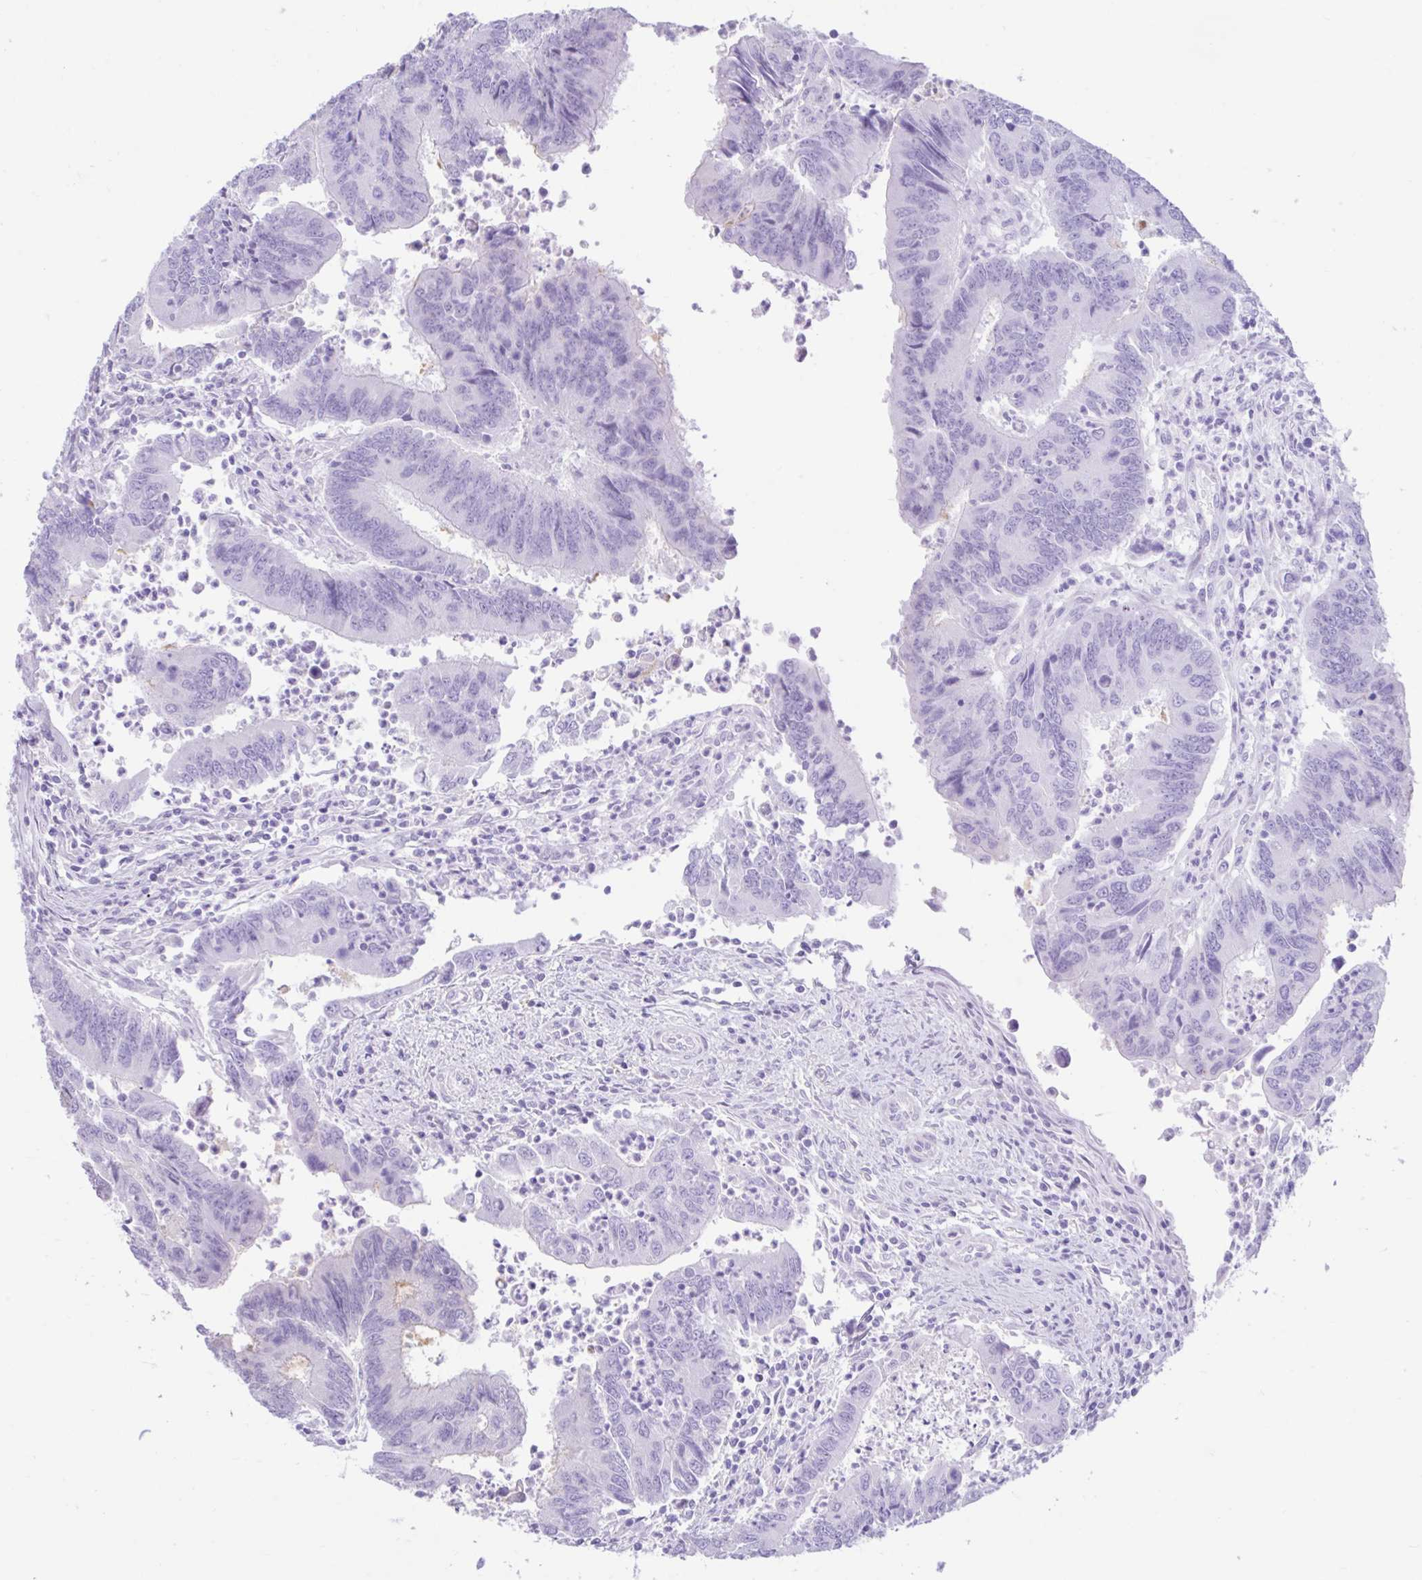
{"staining": {"intensity": "negative", "quantity": "none", "location": "none"}, "tissue": "colorectal cancer", "cell_type": "Tumor cells", "image_type": "cancer", "snomed": [{"axis": "morphology", "description": "Adenocarcinoma, NOS"}, {"axis": "topography", "description": "Colon"}], "caption": "Immunohistochemistry (IHC) micrograph of neoplastic tissue: colorectal cancer stained with DAB exhibits no significant protein staining in tumor cells.", "gene": "REEP1", "patient": {"sex": "female", "age": 67}}